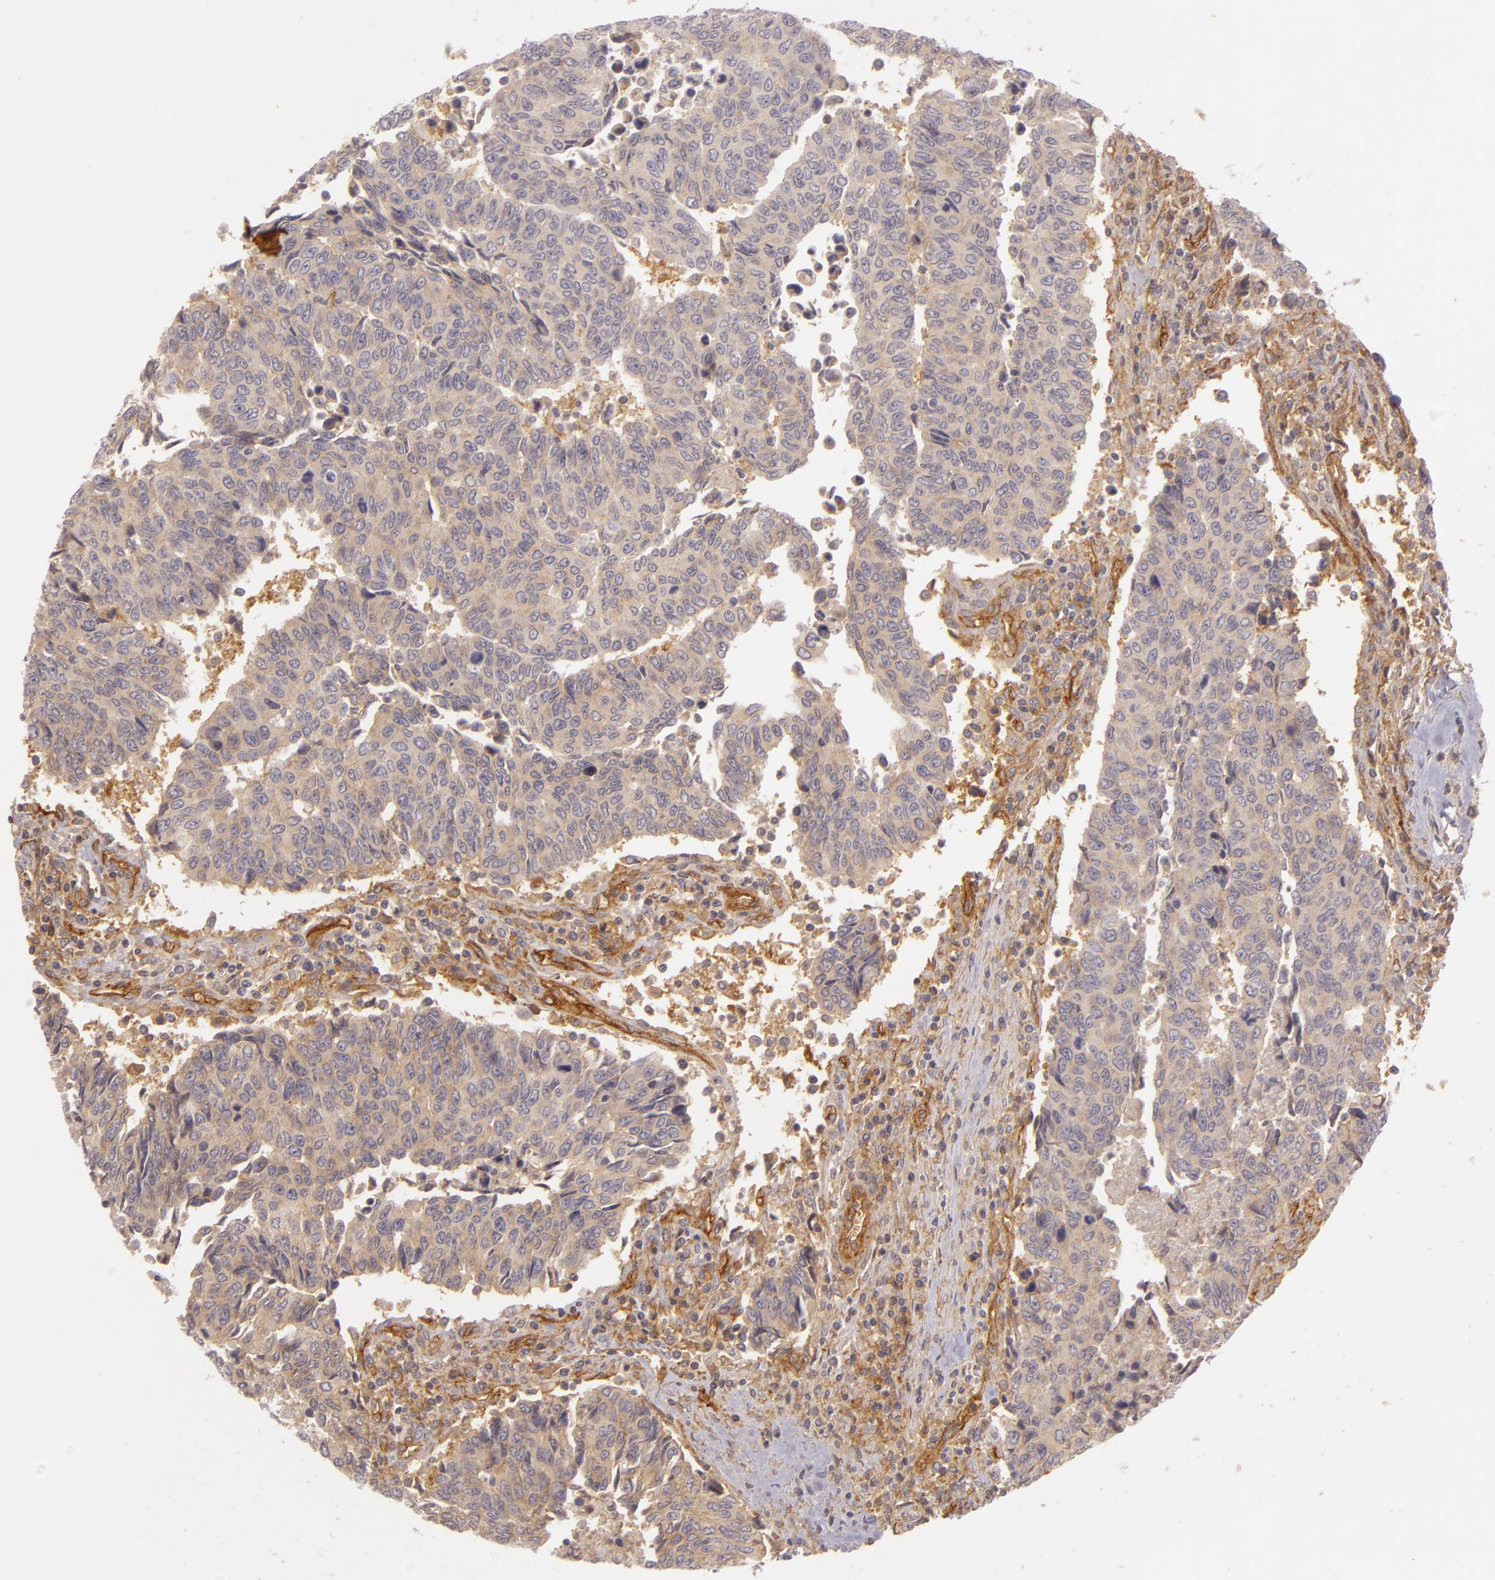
{"staining": {"intensity": "weak", "quantity": ">75%", "location": "cytoplasmic/membranous"}, "tissue": "urothelial cancer", "cell_type": "Tumor cells", "image_type": "cancer", "snomed": [{"axis": "morphology", "description": "Urothelial carcinoma, High grade"}, {"axis": "topography", "description": "Urinary bladder"}], "caption": "A brown stain labels weak cytoplasmic/membranous positivity of a protein in urothelial cancer tumor cells. (Stains: DAB in brown, nuclei in blue, Microscopy: brightfield microscopy at high magnification).", "gene": "CD59", "patient": {"sex": "male", "age": 86}}